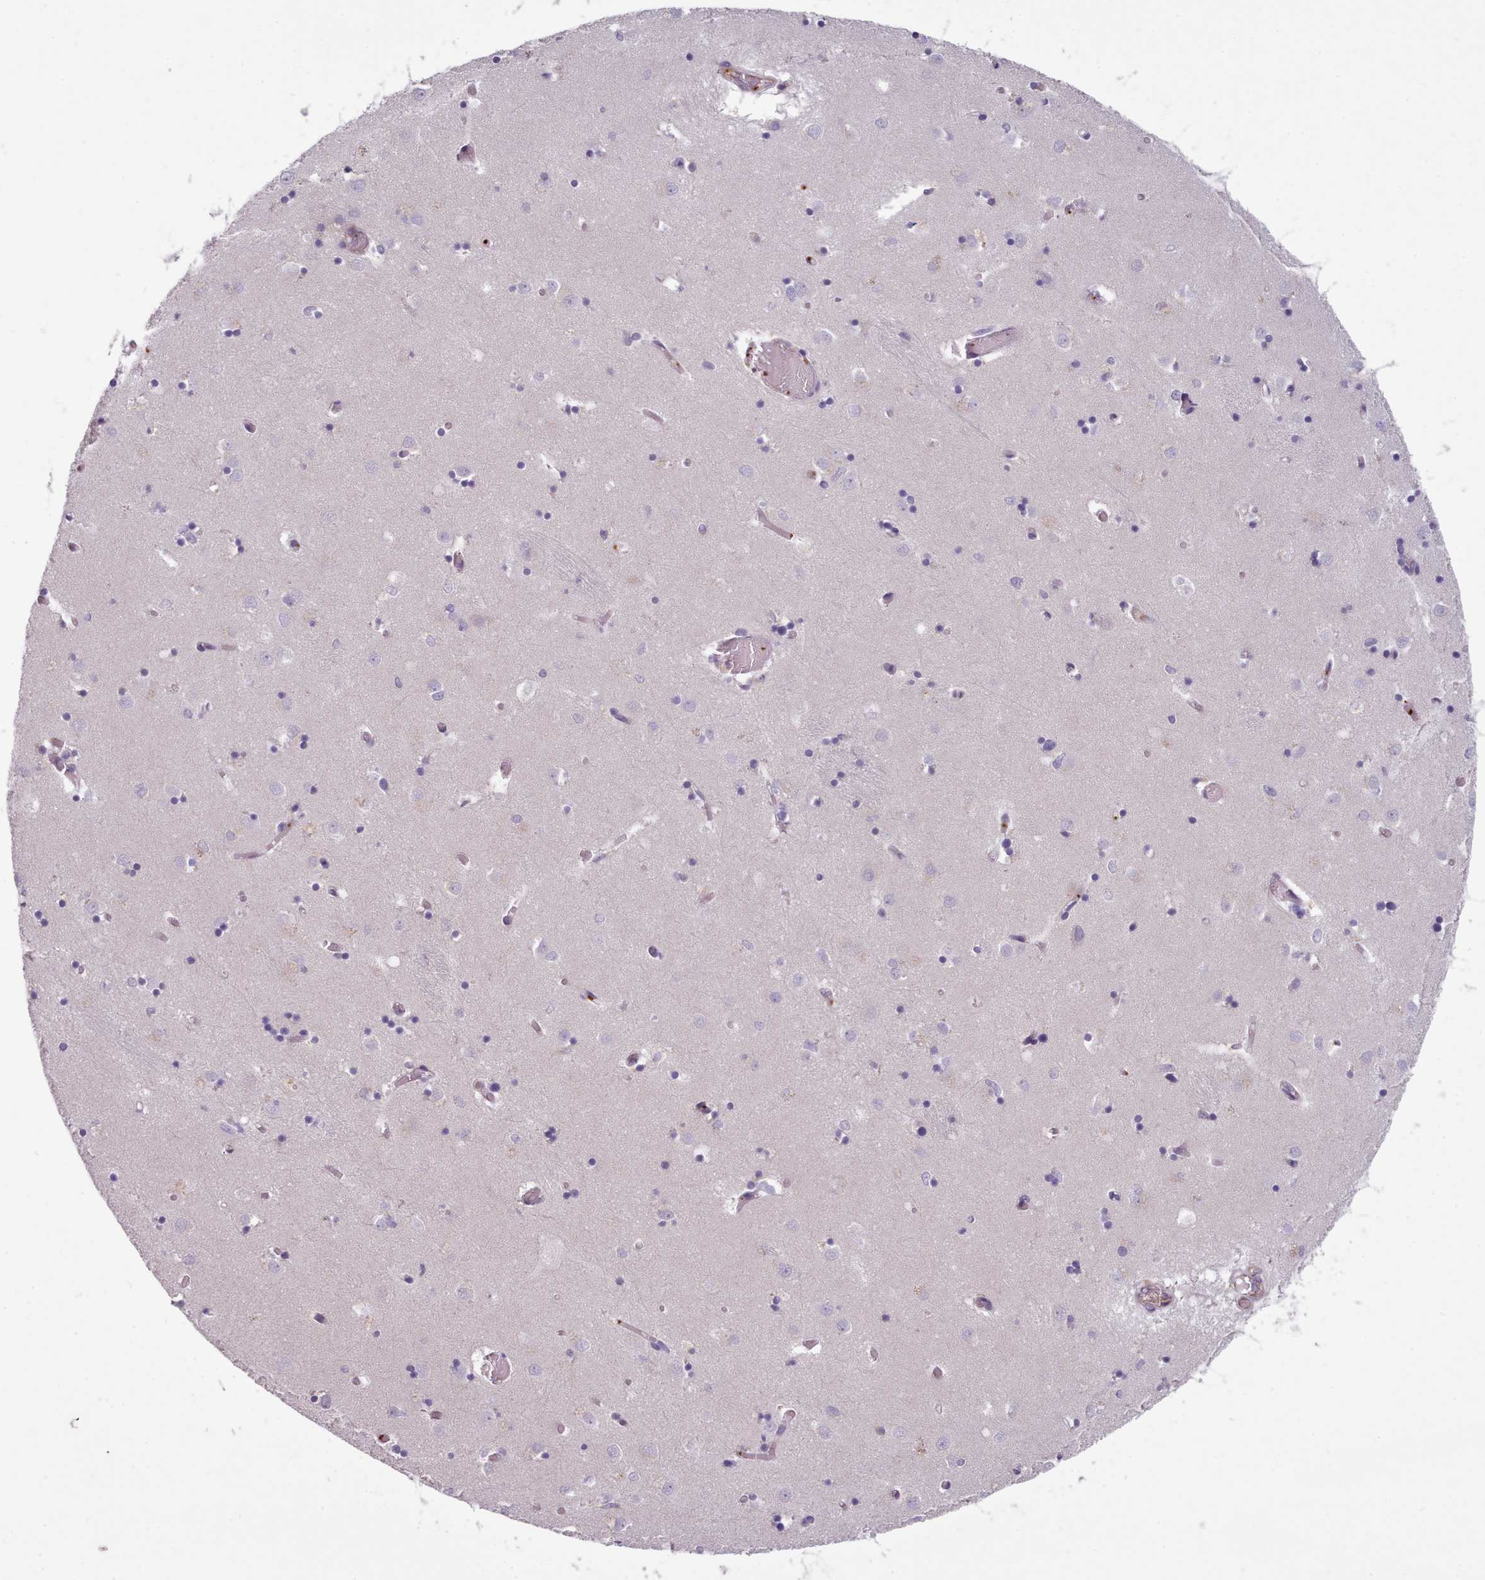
{"staining": {"intensity": "negative", "quantity": "none", "location": "none"}, "tissue": "caudate", "cell_type": "Glial cells", "image_type": "normal", "snomed": [{"axis": "morphology", "description": "Normal tissue, NOS"}, {"axis": "topography", "description": "Lateral ventricle wall"}], "caption": "Immunohistochemistry photomicrograph of benign caudate stained for a protein (brown), which displays no staining in glial cells.", "gene": "CD300LF", "patient": {"sex": "male", "age": 70}}